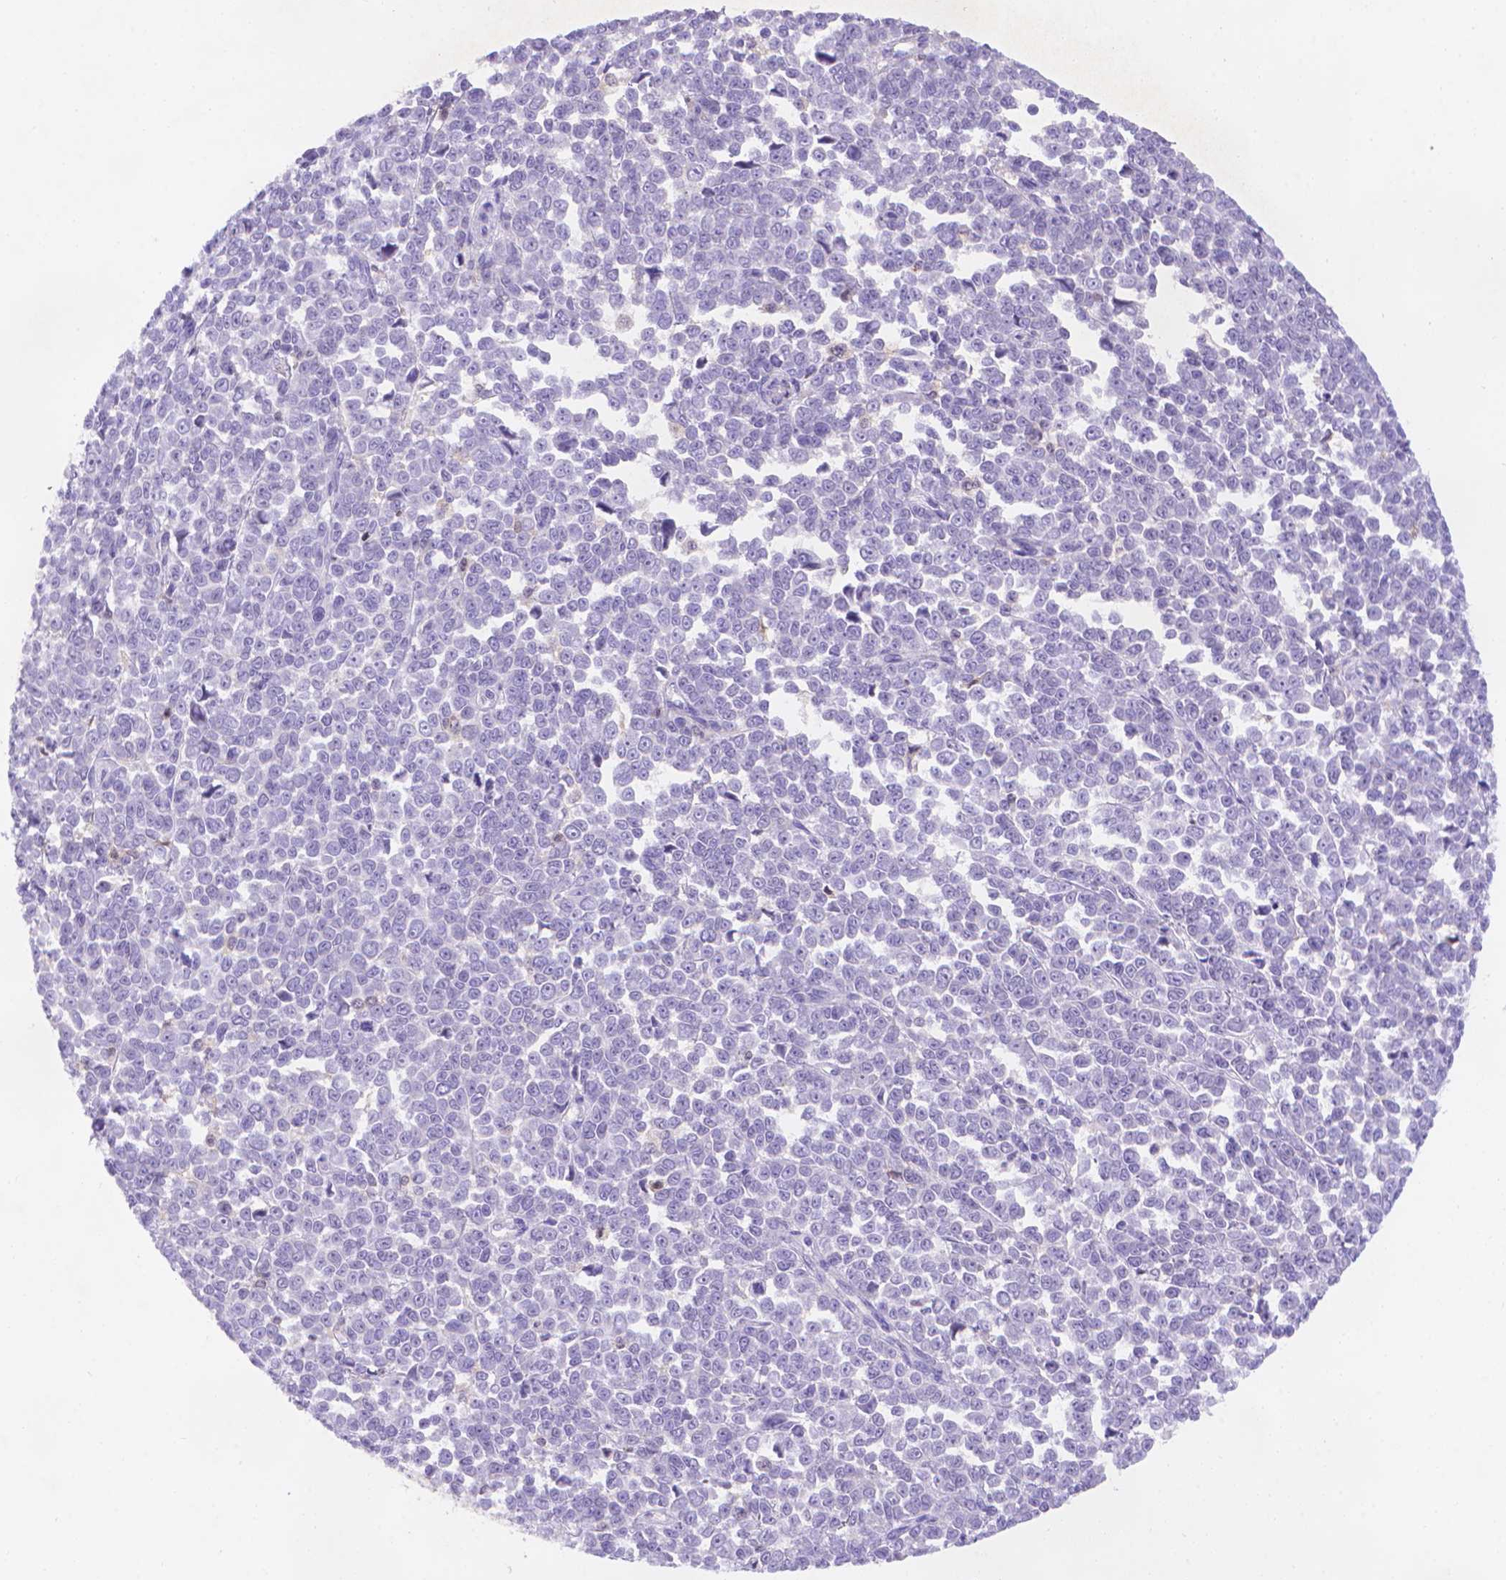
{"staining": {"intensity": "negative", "quantity": "none", "location": "none"}, "tissue": "melanoma", "cell_type": "Tumor cells", "image_type": "cancer", "snomed": [{"axis": "morphology", "description": "Malignant melanoma, NOS"}, {"axis": "topography", "description": "Skin"}], "caption": "Immunohistochemistry of melanoma exhibits no positivity in tumor cells.", "gene": "FGD2", "patient": {"sex": "female", "age": 95}}